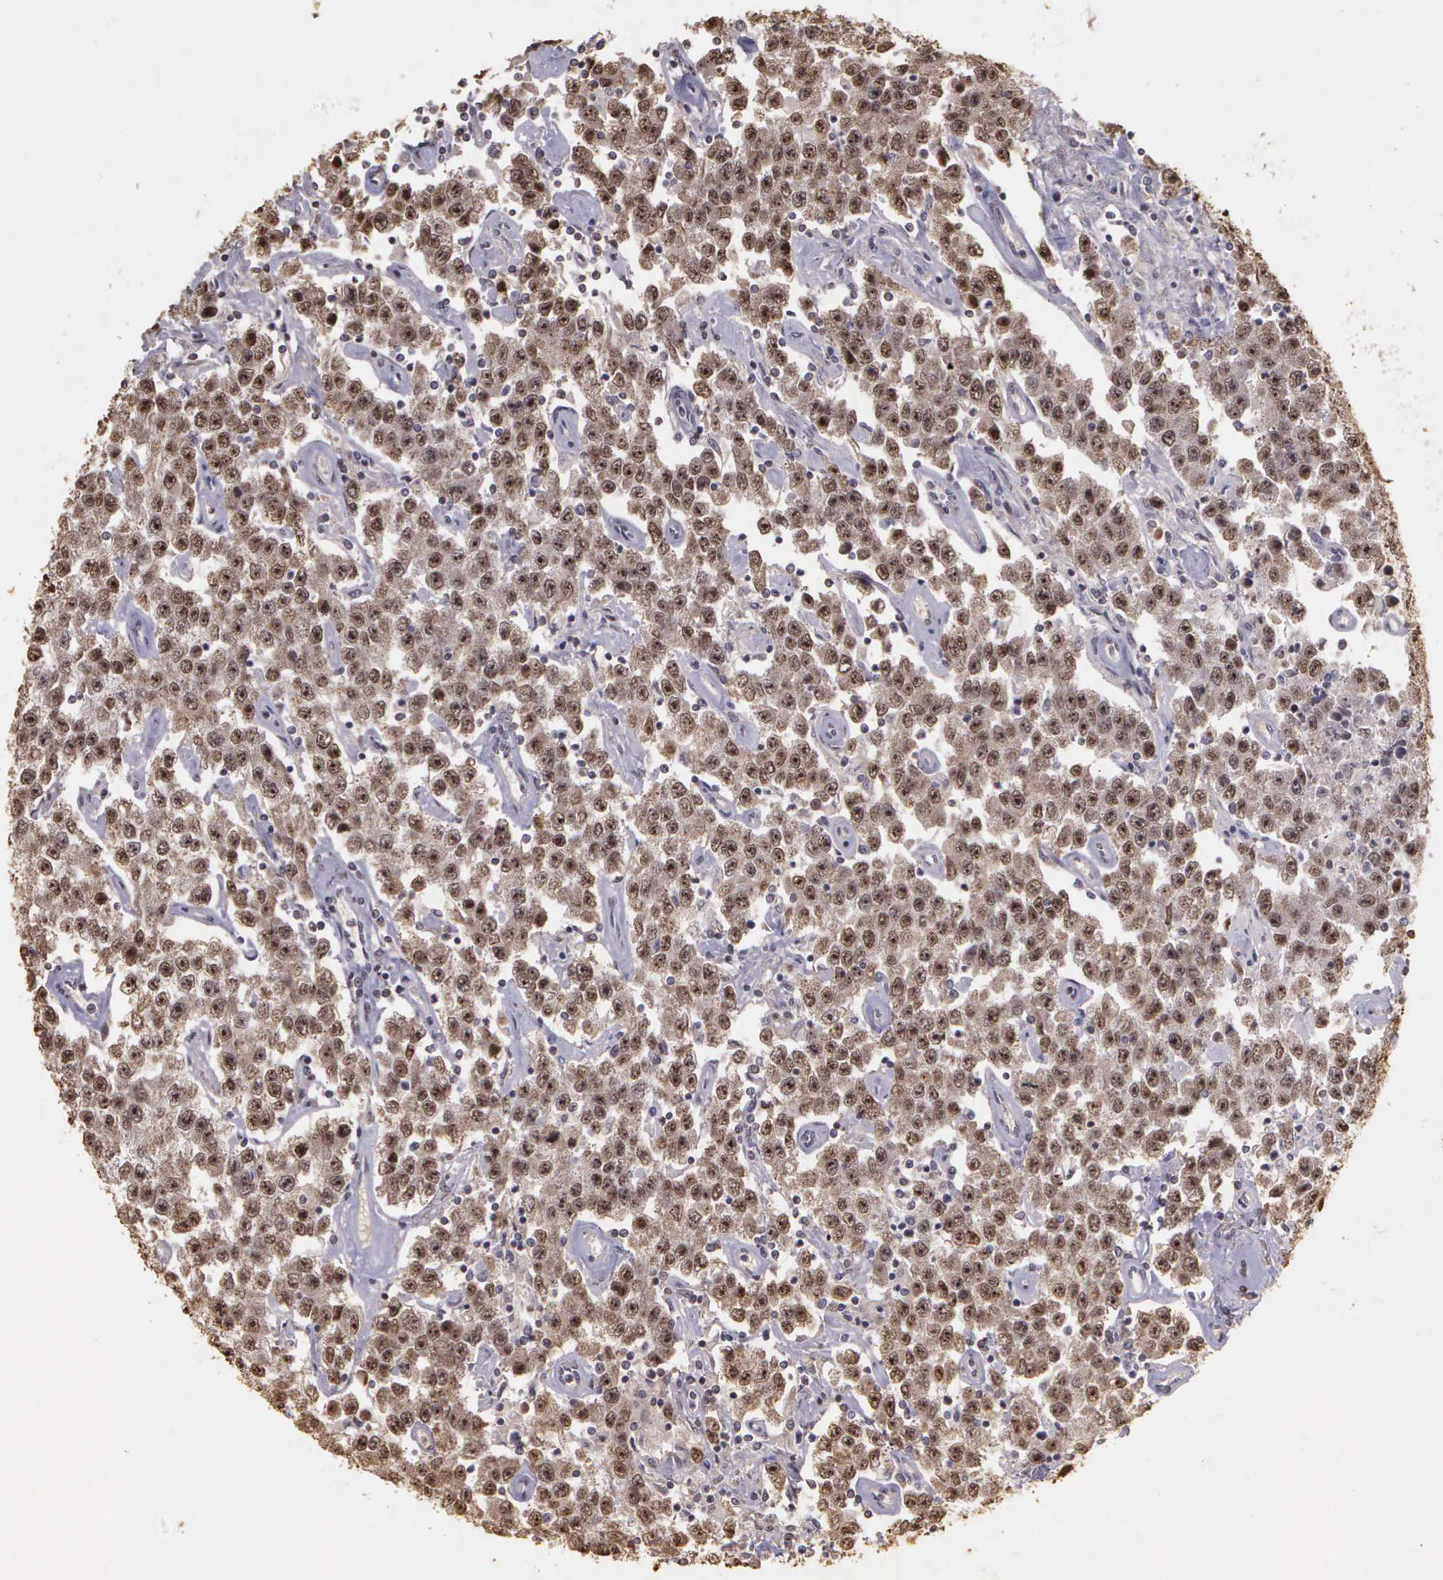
{"staining": {"intensity": "moderate", "quantity": ">75%", "location": "nuclear"}, "tissue": "testis cancer", "cell_type": "Tumor cells", "image_type": "cancer", "snomed": [{"axis": "morphology", "description": "Seminoma, NOS"}, {"axis": "topography", "description": "Testis"}], "caption": "A histopathology image of human testis cancer stained for a protein displays moderate nuclear brown staining in tumor cells. The staining was performed using DAB to visualize the protein expression in brown, while the nuclei were stained in blue with hematoxylin (Magnification: 20x).", "gene": "ARMCX5", "patient": {"sex": "male", "age": 52}}